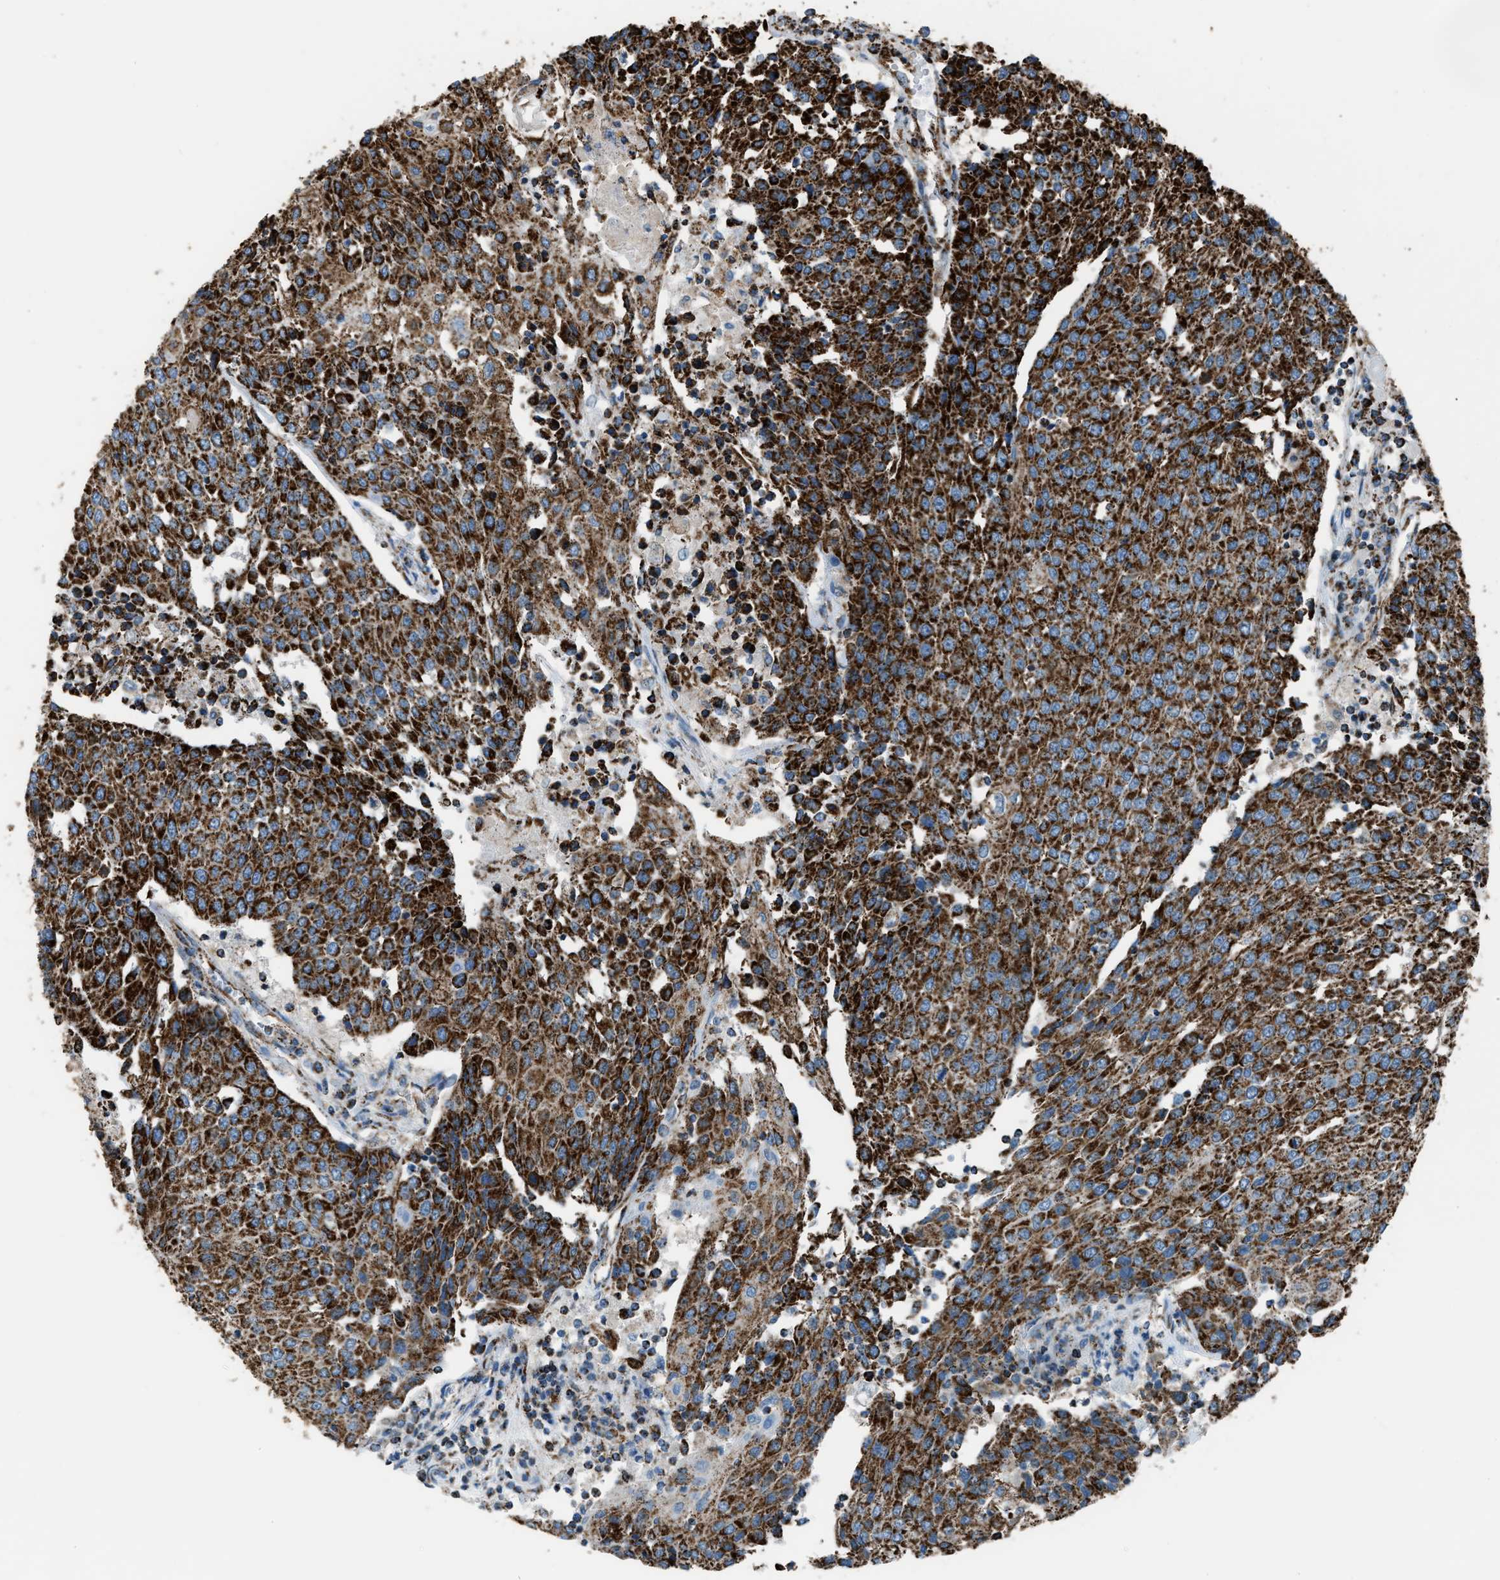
{"staining": {"intensity": "strong", "quantity": ">75%", "location": "cytoplasmic/membranous"}, "tissue": "urothelial cancer", "cell_type": "Tumor cells", "image_type": "cancer", "snomed": [{"axis": "morphology", "description": "Urothelial carcinoma, High grade"}, {"axis": "topography", "description": "Urinary bladder"}], "caption": "Brown immunohistochemical staining in high-grade urothelial carcinoma displays strong cytoplasmic/membranous expression in about >75% of tumor cells. The protein of interest is shown in brown color, while the nuclei are stained blue.", "gene": "MDH2", "patient": {"sex": "female", "age": 85}}